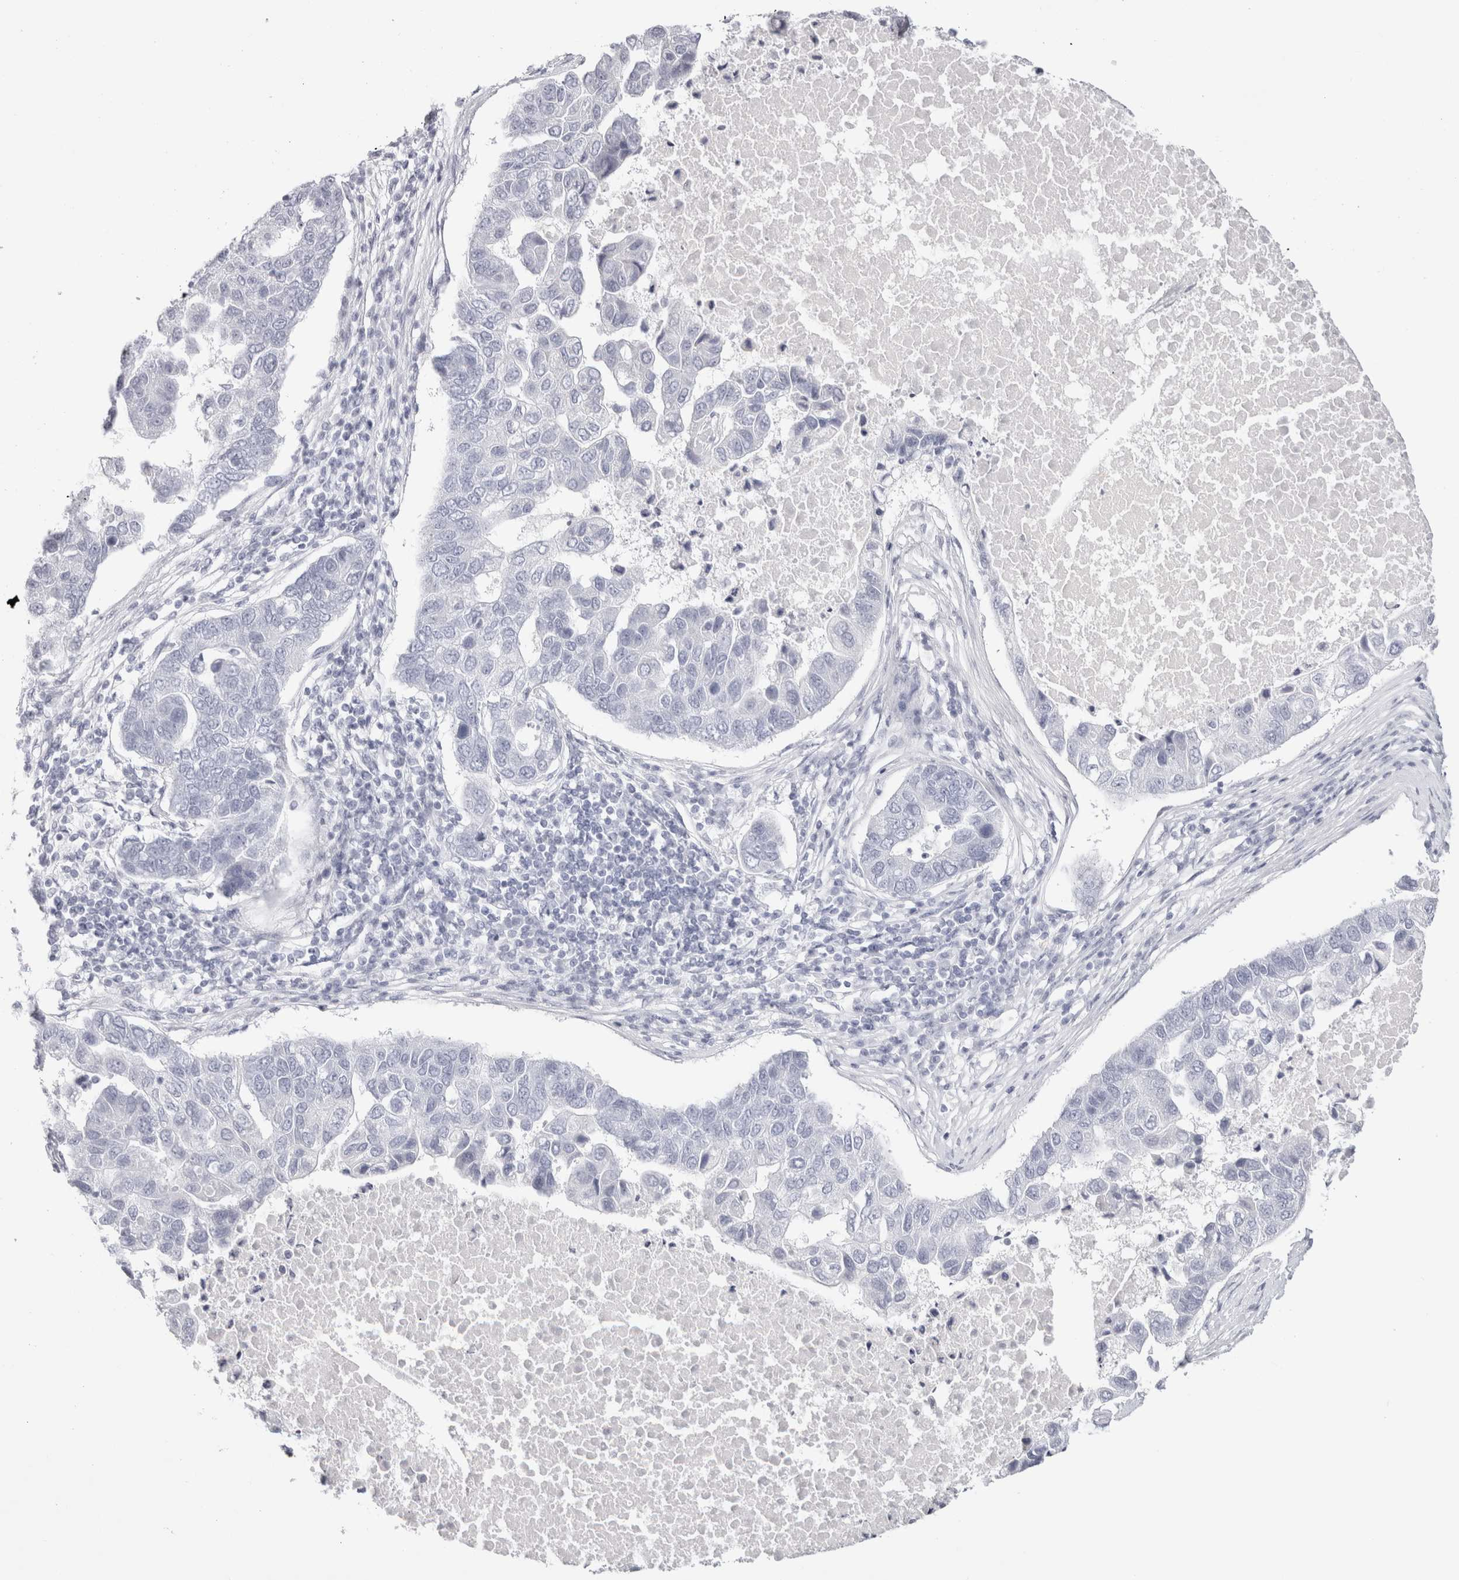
{"staining": {"intensity": "negative", "quantity": "none", "location": "none"}, "tissue": "pancreatic cancer", "cell_type": "Tumor cells", "image_type": "cancer", "snomed": [{"axis": "morphology", "description": "Adenocarcinoma, NOS"}, {"axis": "topography", "description": "Pancreas"}], "caption": "DAB (3,3'-diaminobenzidine) immunohistochemical staining of adenocarcinoma (pancreatic) reveals no significant staining in tumor cells.", "gene": "GARIN1A", "patient": {"sex": "female", "age": 61}}